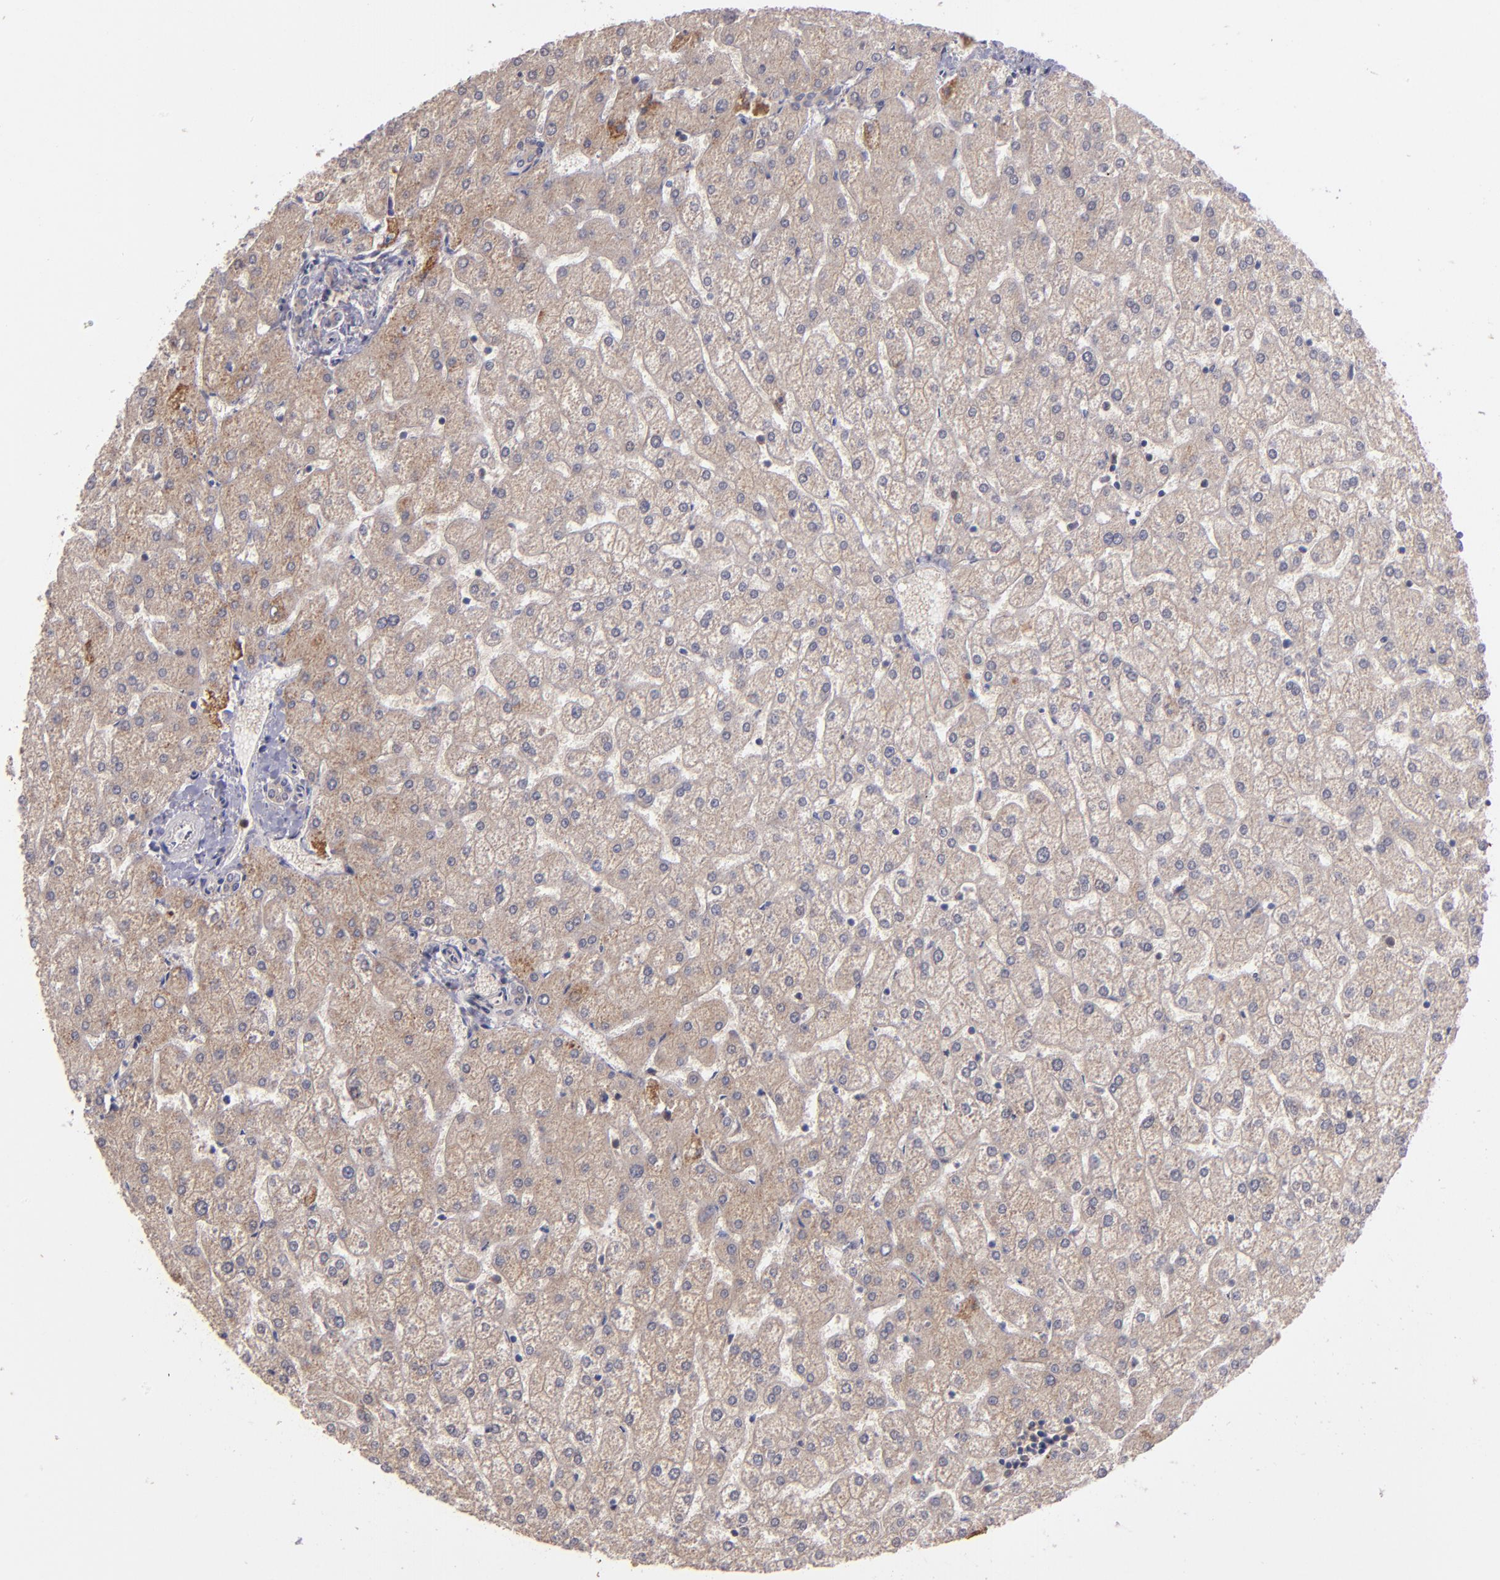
{"staining": {"intensity": "weak", "quantity": ">75%", "location": "cytoplasmic/membranous"}, "tissue": "liver", "cell_type": "Cholangiocytes", "image_type": "normal", "snomed": [{"axis": "morphology", "description": "Normal tissue, NOS"}, {"axis": "topography", "description": "Liver"}], "caption": "Immunohistochemistry (IHC) of normal human liver shows low levels of weak cytoplasmic/membranous expression in approximately >75% of cholangiocytes.", "gene": "ZFYVE1", "patient": {"sex": "female", "age": 32}}